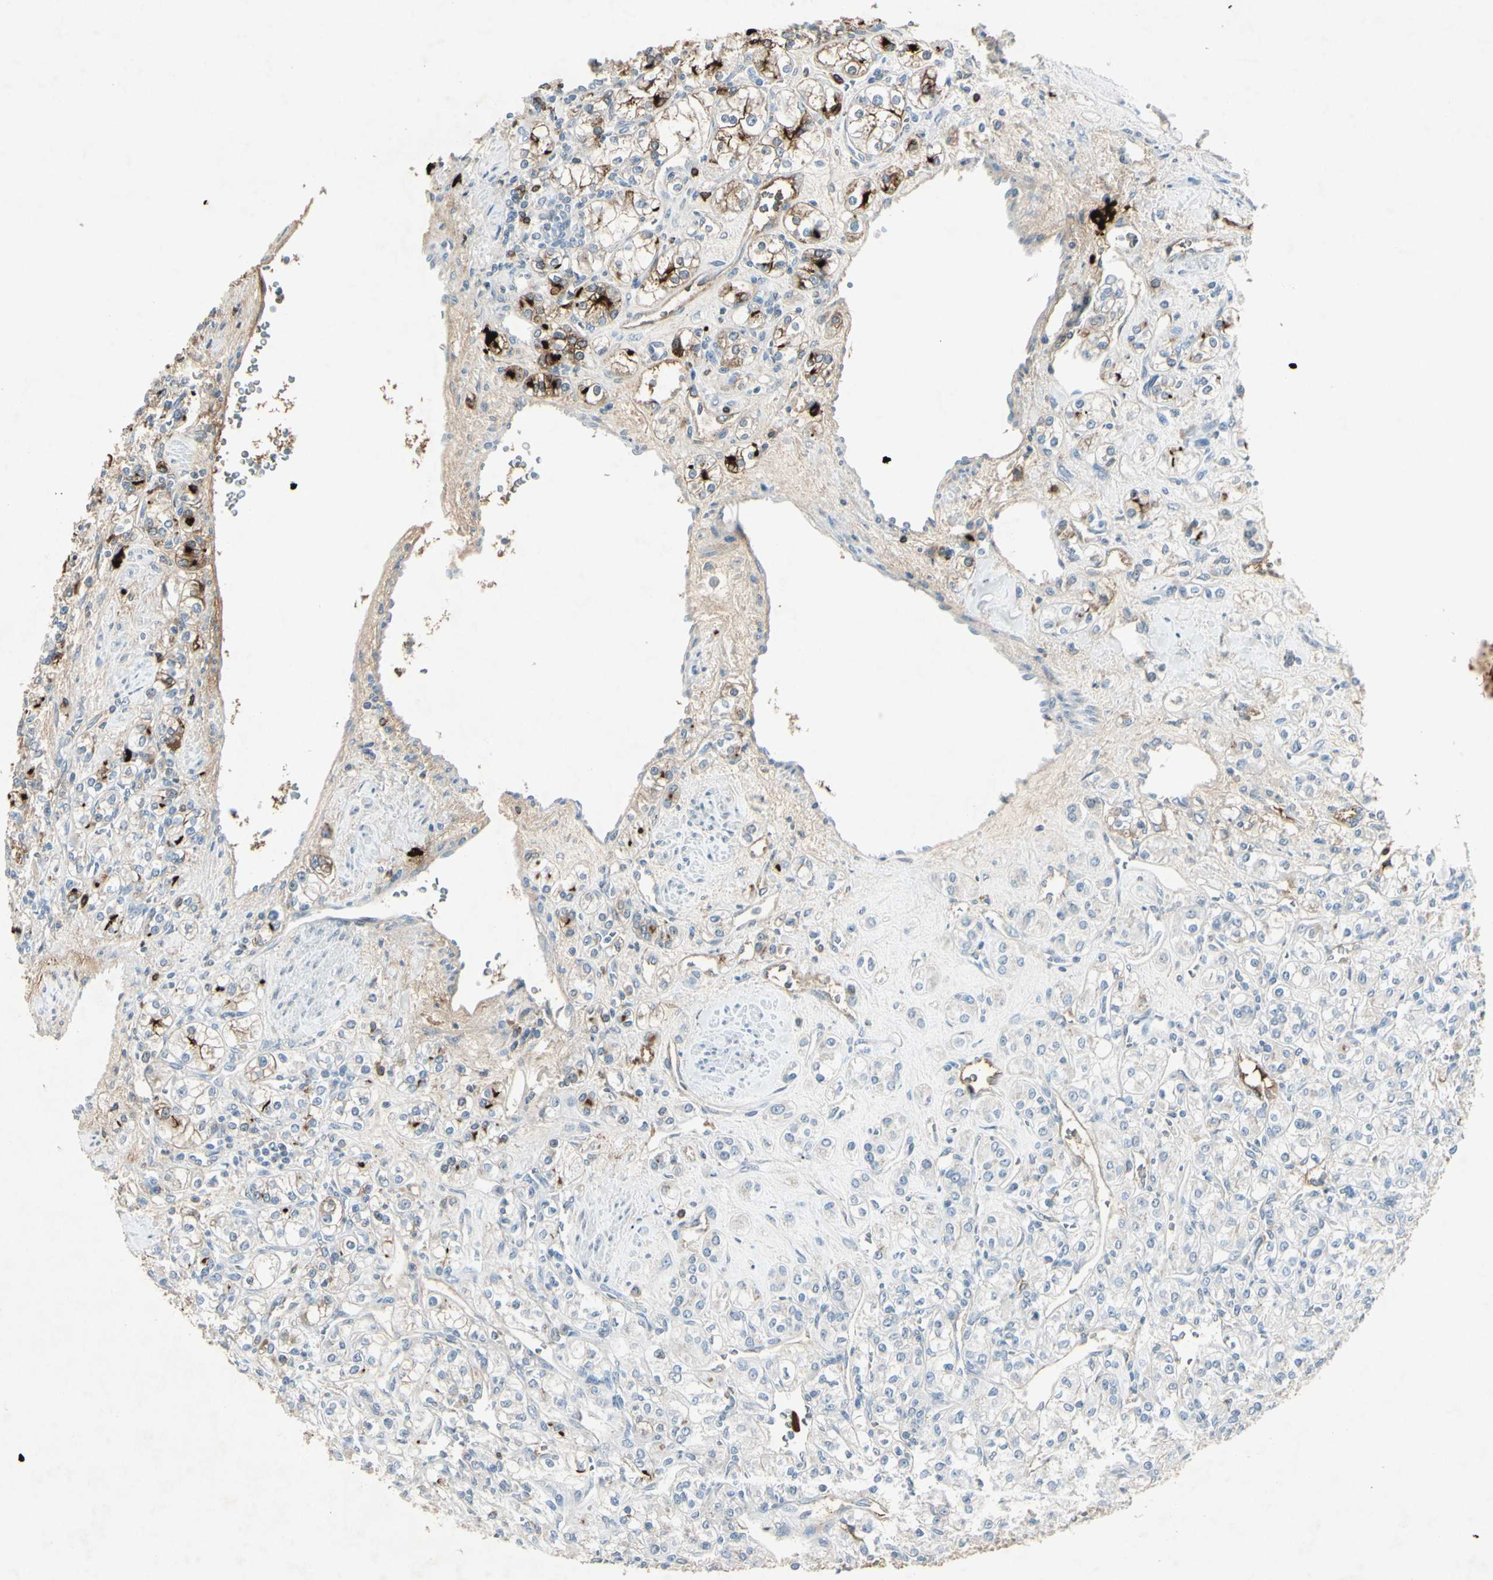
{"staining": {"intensity": "strong", "quantity": "<25%", "location": "cytoplasmic/membranous"}, "tissue": "renal cancer", "cell_type": "Tumor cells", "image_type": "cancer", "snomed": [{"axis": "morphology", "description": "Adenocarcinoma, NOS"}, {"axis": "topography", "description": "Kidney"}], "caption": "Renal adenocarcinoma stained with a brown dye demonstrates strong cytoplasmic/membranous positive staining in about <25% of tumor cells.", "gene": "IGHM", "patient": {"sex": "male", "age": 77}}